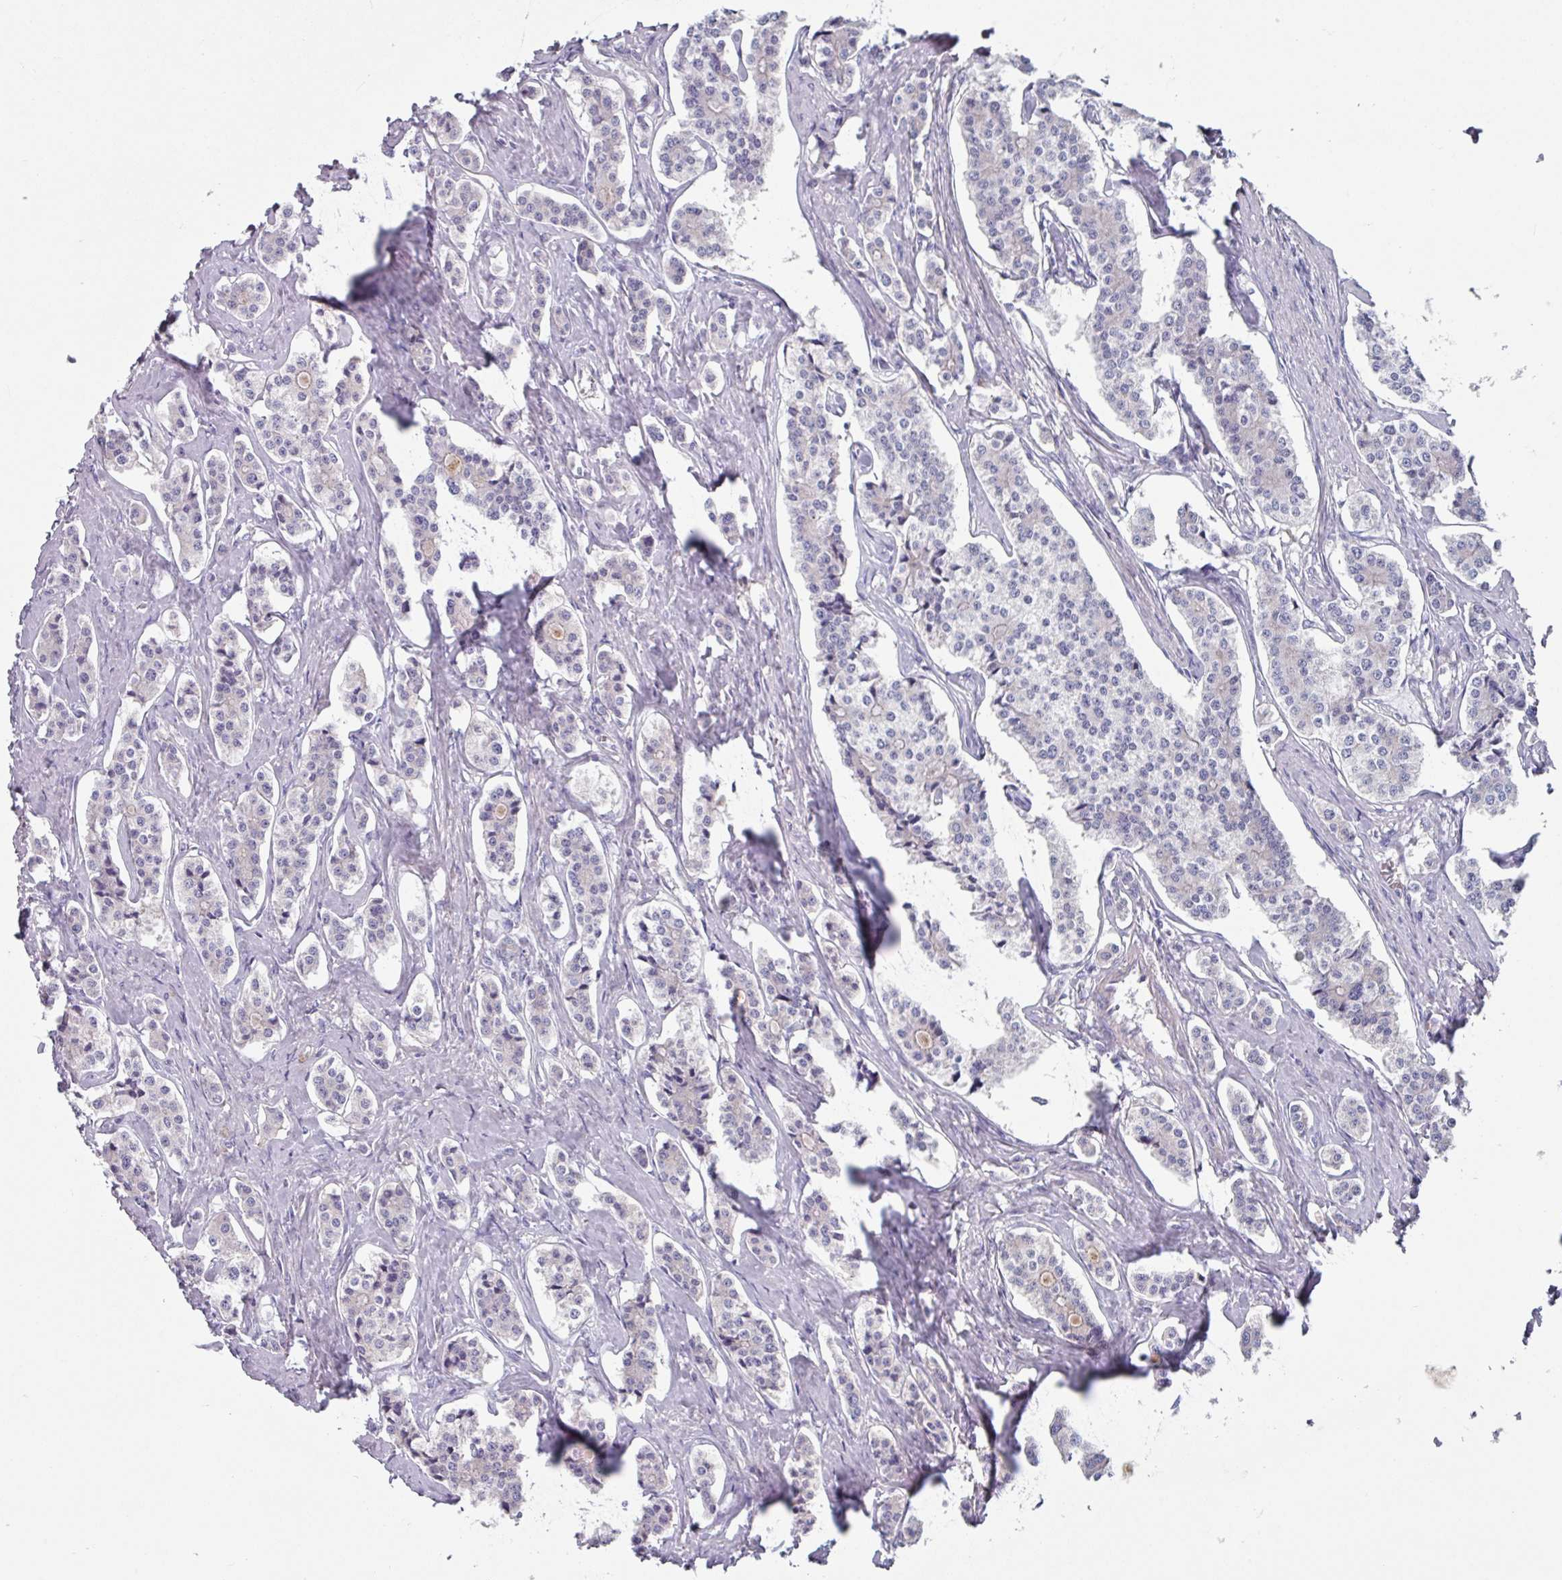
{"staining": {"intensity": "negative", "quantity": "none", "location": "none"}, "tissue": "carcinoid", "cell_type": "Tumor cells", "image_type": "cancer", "snomed": [{"axis": "morphology", "description": "Carcinoid, malignant, NOS"}, {"axis": "topography", "description": "Small intestine"}], "caption": "Immunohistochemistry micrograph of neoplastic tissue: human carcinoid stained with DAB demonstrates no significant protein staining in tumor cells. Nuclei are stained in blue.", "gene": "TMEM132A", "patient": {"sex": "male", "age": 63}}